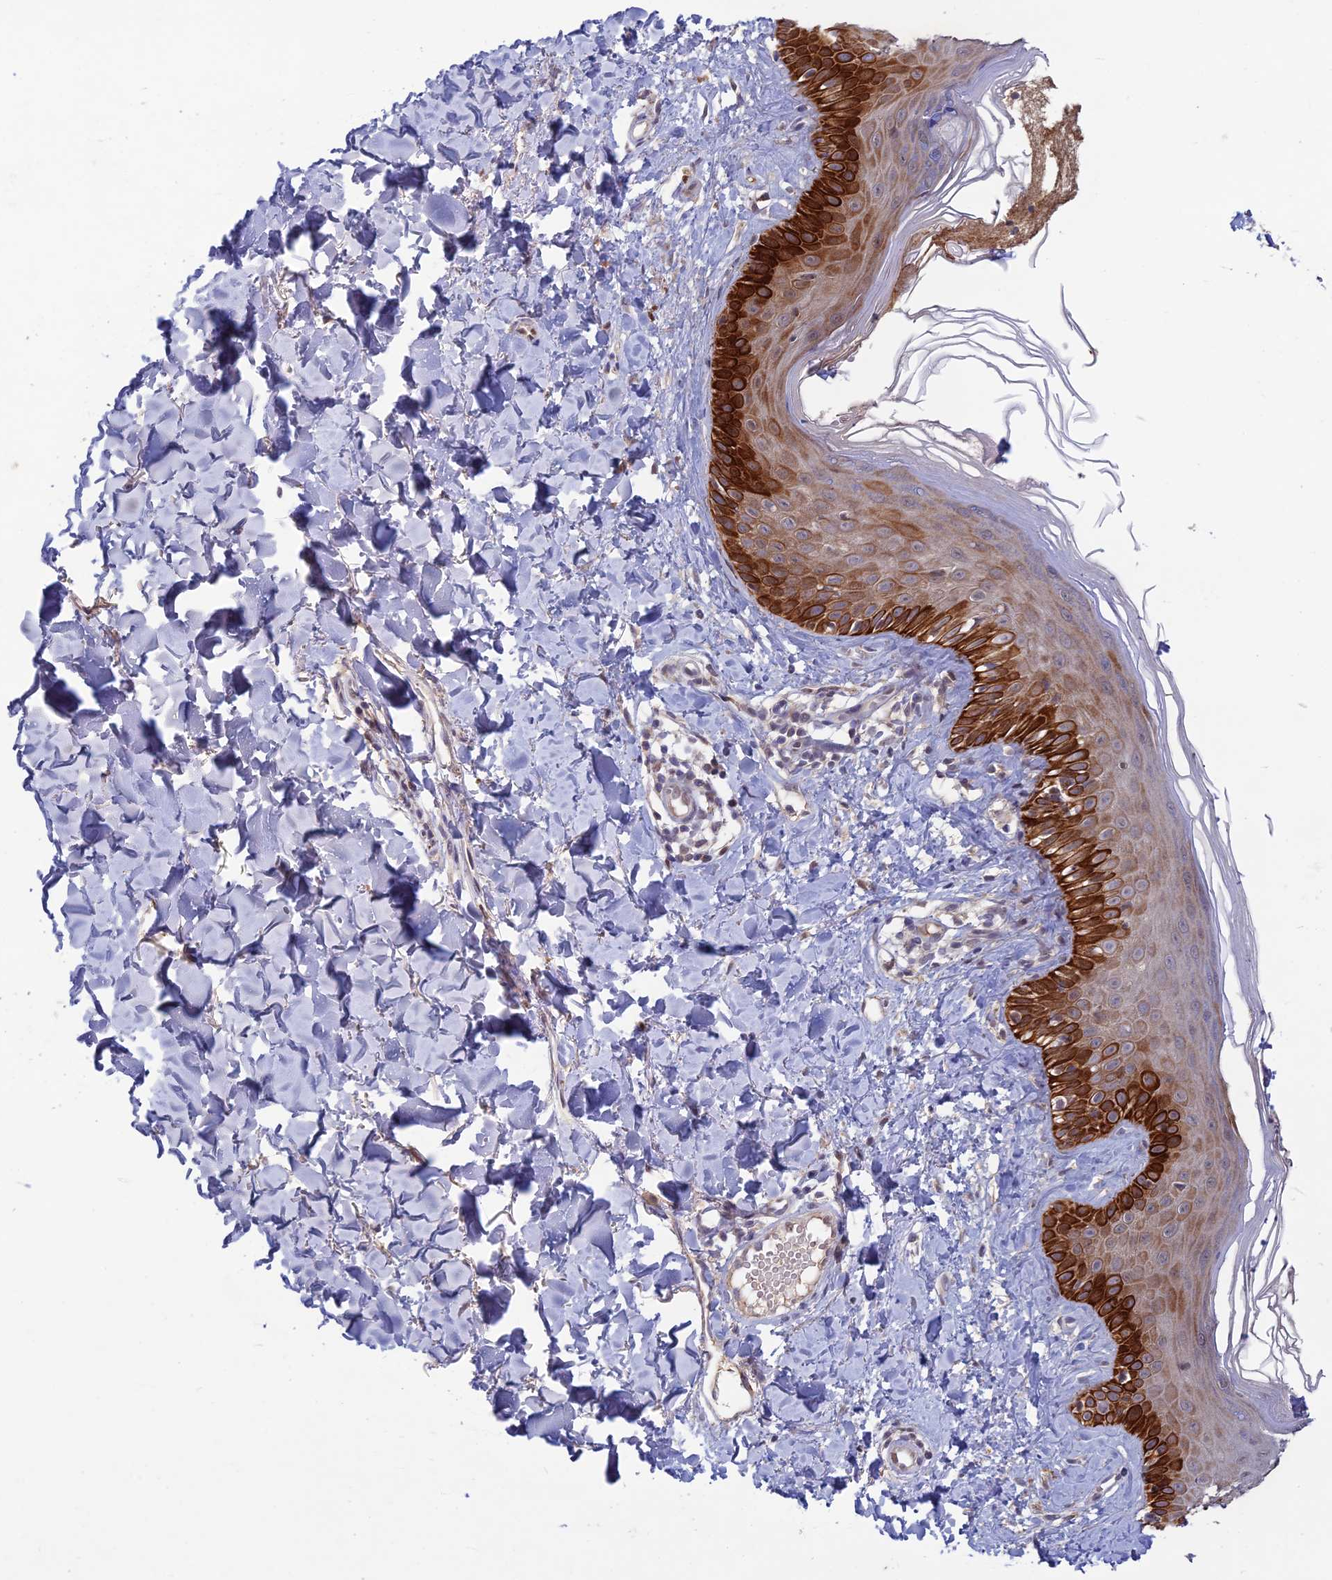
{"staining": {"intensity": "negative", "quantity": "none", "location": "none"}, "tissue": "skin", "cell_type": "Fibroblasts", "image_type": "normal", "snomed": [{"axis": "morphology", "description": "Normal tissue, NOS"}, {"axis": "topography", "description": "Skin"}], "caption": "DAB immunohistochemical staining of normal skin exhibits no significant expression in fibroblasts.", "gene": "FASTKD5", "patient": {"sex": "male", "age": 52}}